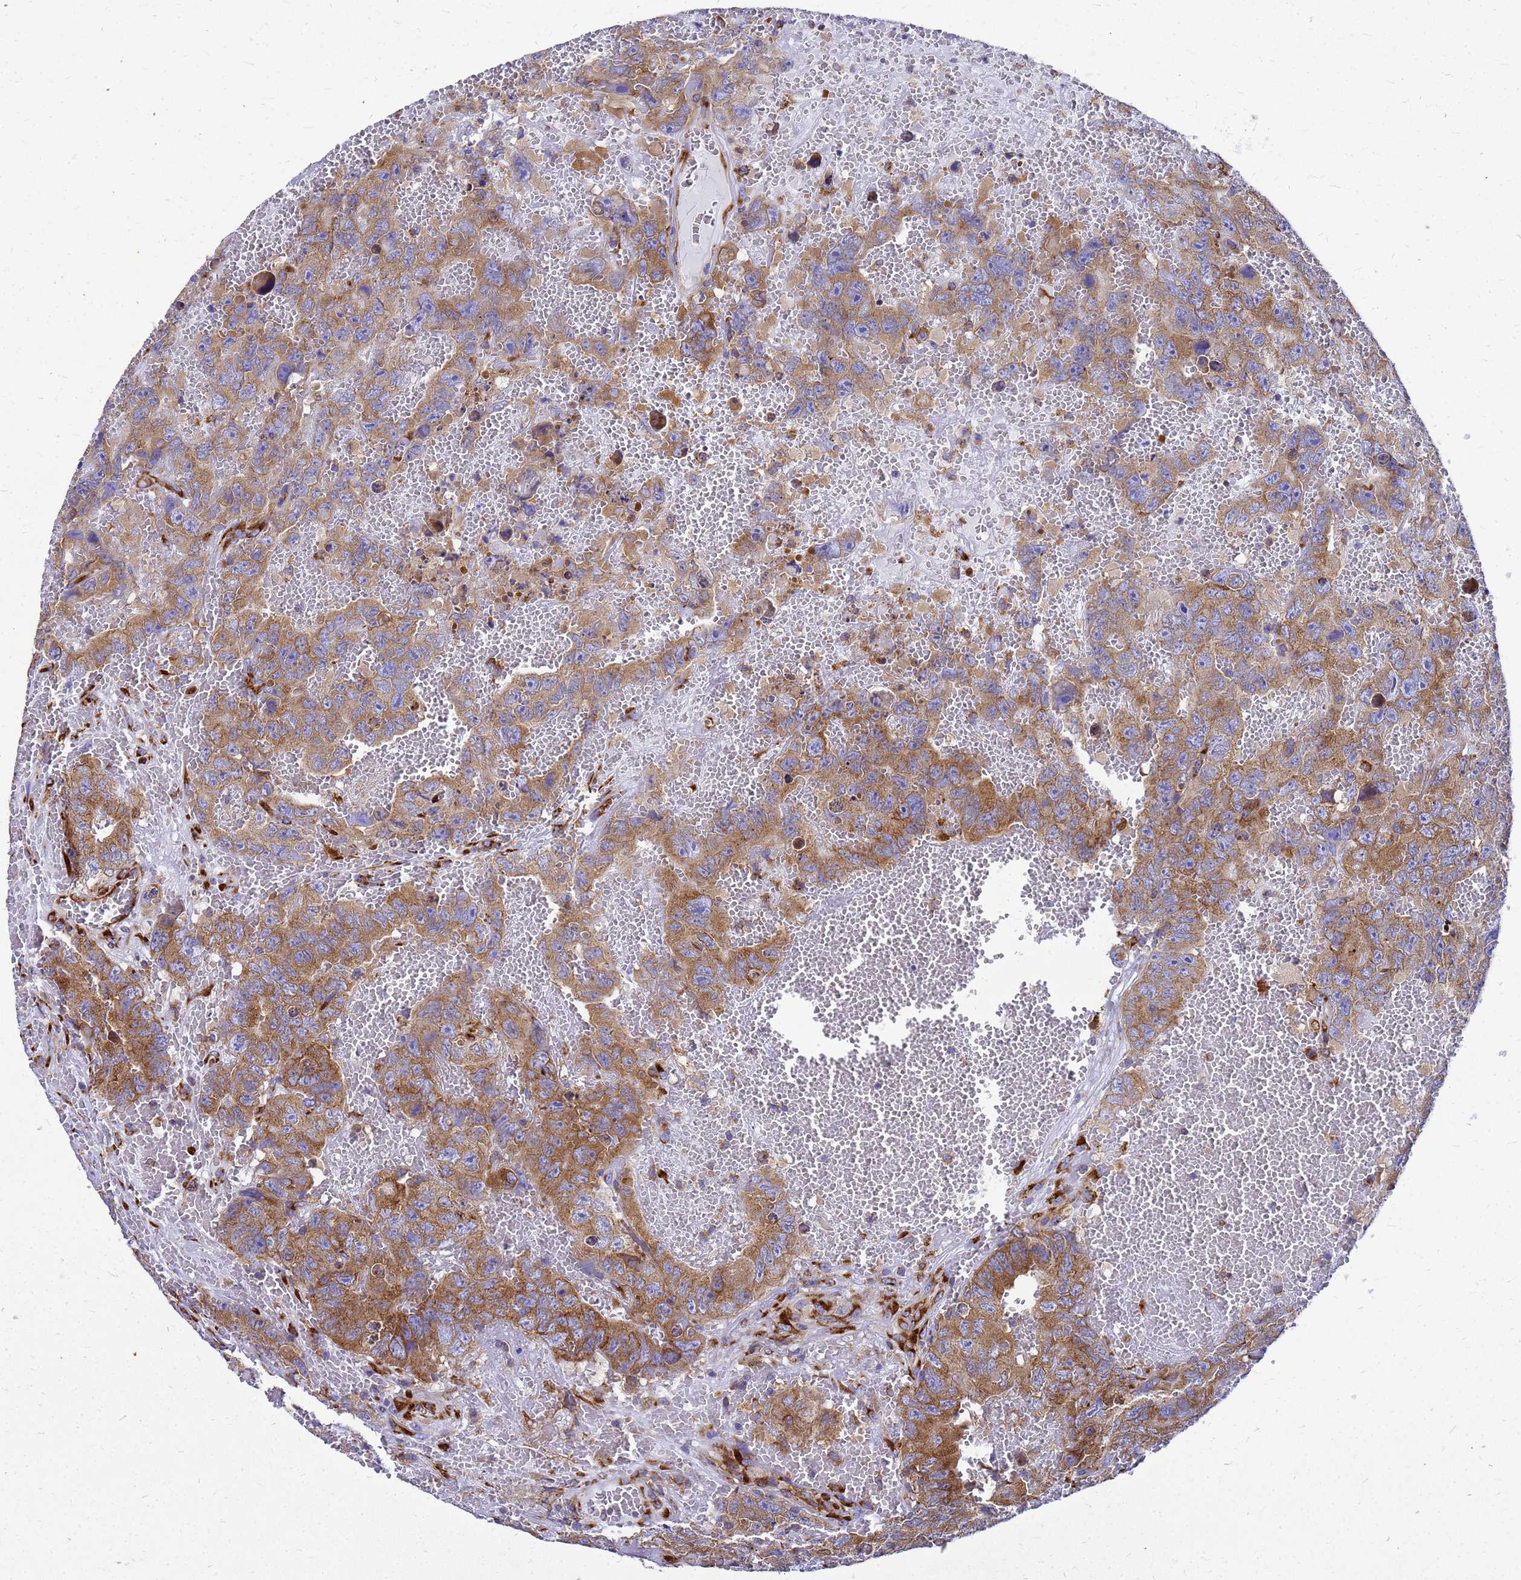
{"staining": {"intensity": "moderate", "quantity": ">75%", "location": "cytoplasmic/membranous"}, "tissue": "testis cancer", "cell_type": "Tumor cells", "image_type": "cancer", "snomed": [{"axis": "morphology", "description": "Carcinoma, Embryonal, NOS"}, {"axis": "topography", "description": "Testis"}], "caption": "High-magnification brightfield microscopy of testis embryonal carcinoma stained with DAB (brown) and counterstained with hematoxylin (blue). tumor cells exhibit moderate cytoplasmic/membranous staining is identified in about>75% of cells.", "gene": "EEF1D", "patient": {"sex": "male", "age": 45}}